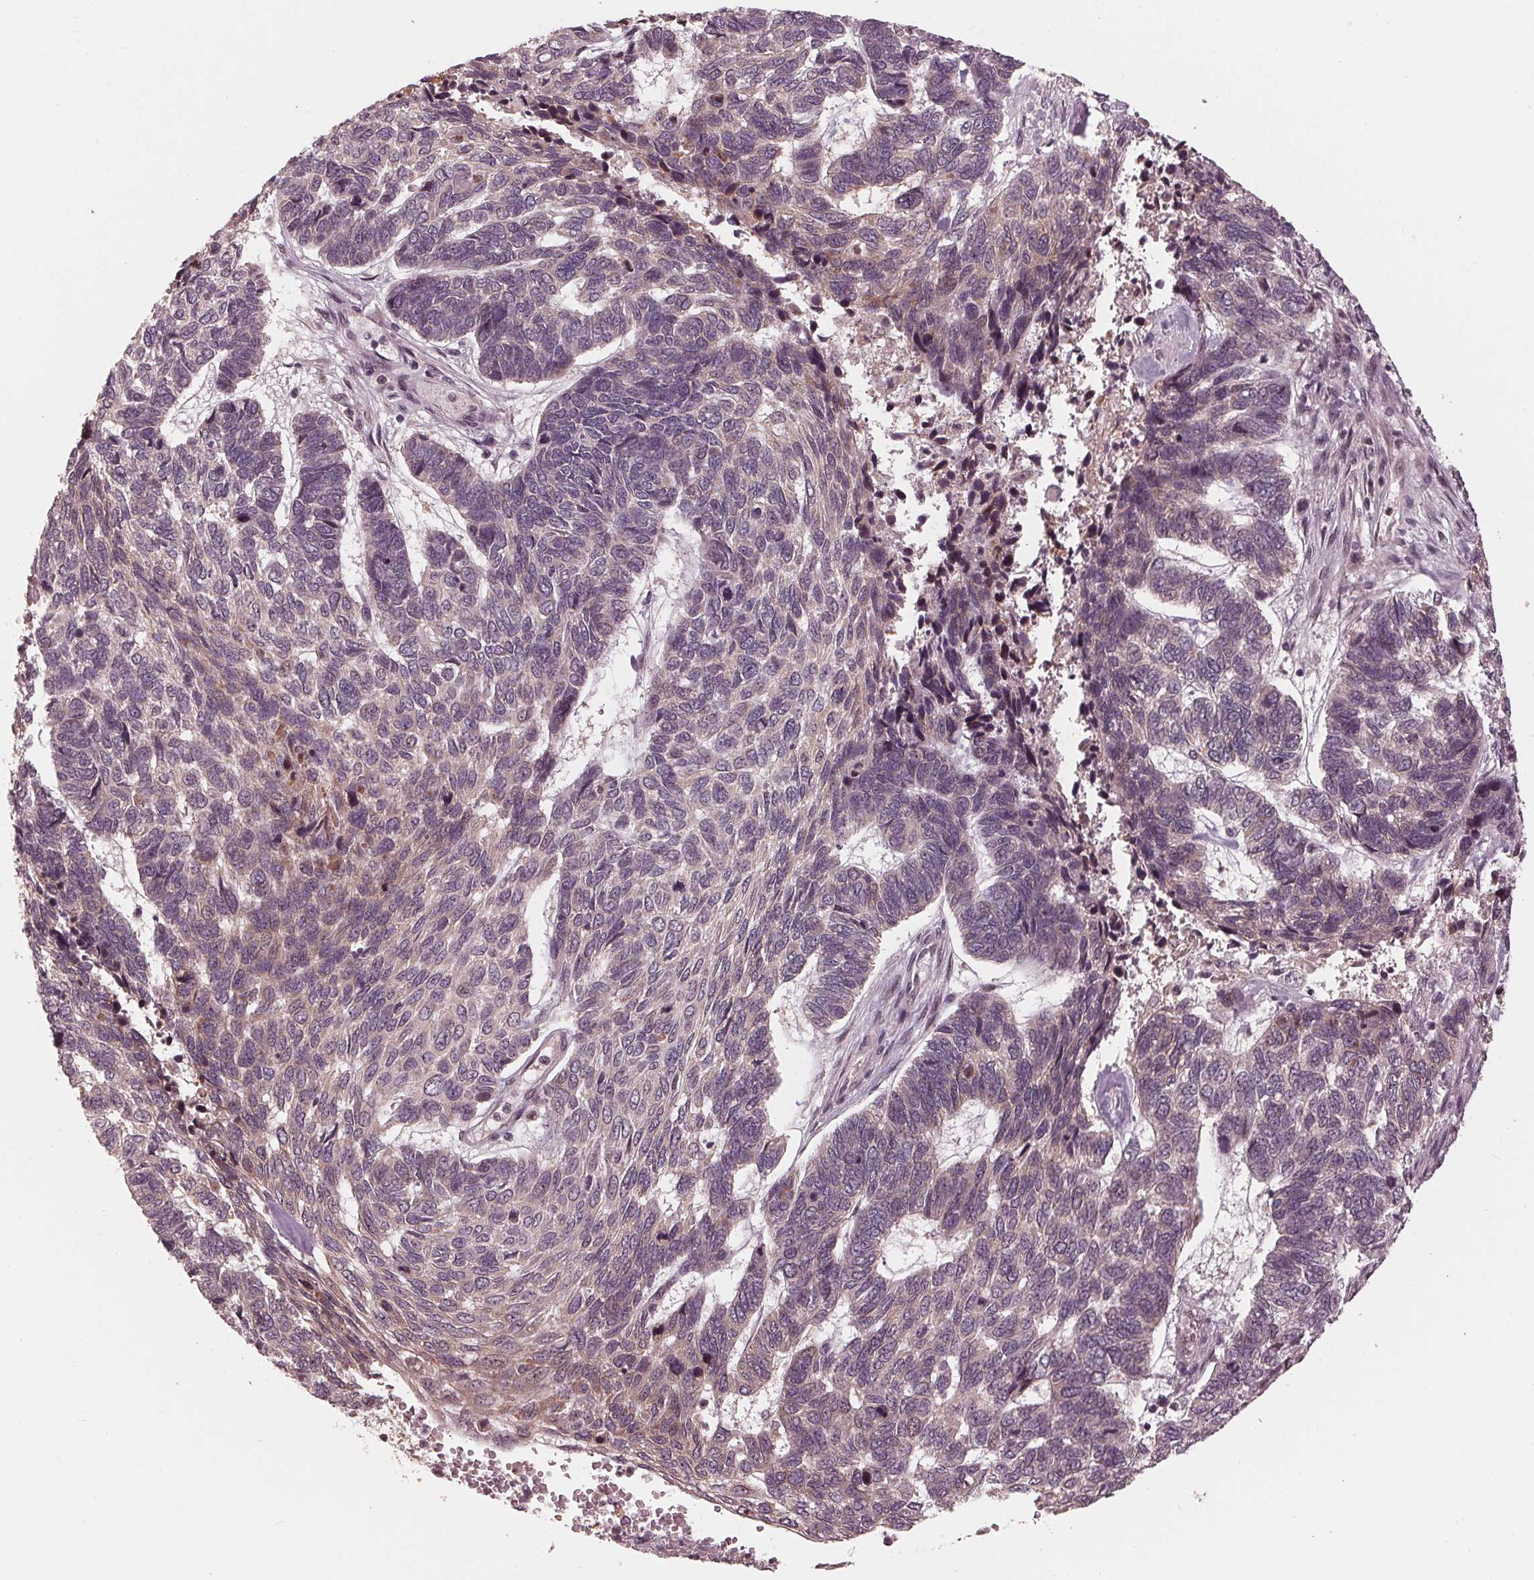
{"staining": {"intensity": "weak", "quantity": "<25%", "location": "cytoplasmic/membranous,nuclear"}, "tissue": "skin cancer", "cell_type": "Tumor cells", "image_type": "cancer", "snomed": [{"axis": "morphology", "description": "Basal cell carcinoma"}, {"axis": "topography", "description": "Skin"}], "caption": "The immunohistochemistry micrograph has no significant staining in tumor cells of skin cancer tissue.", "gene": "ZNF471", "patient": {"sex": "female", "age": 65}}